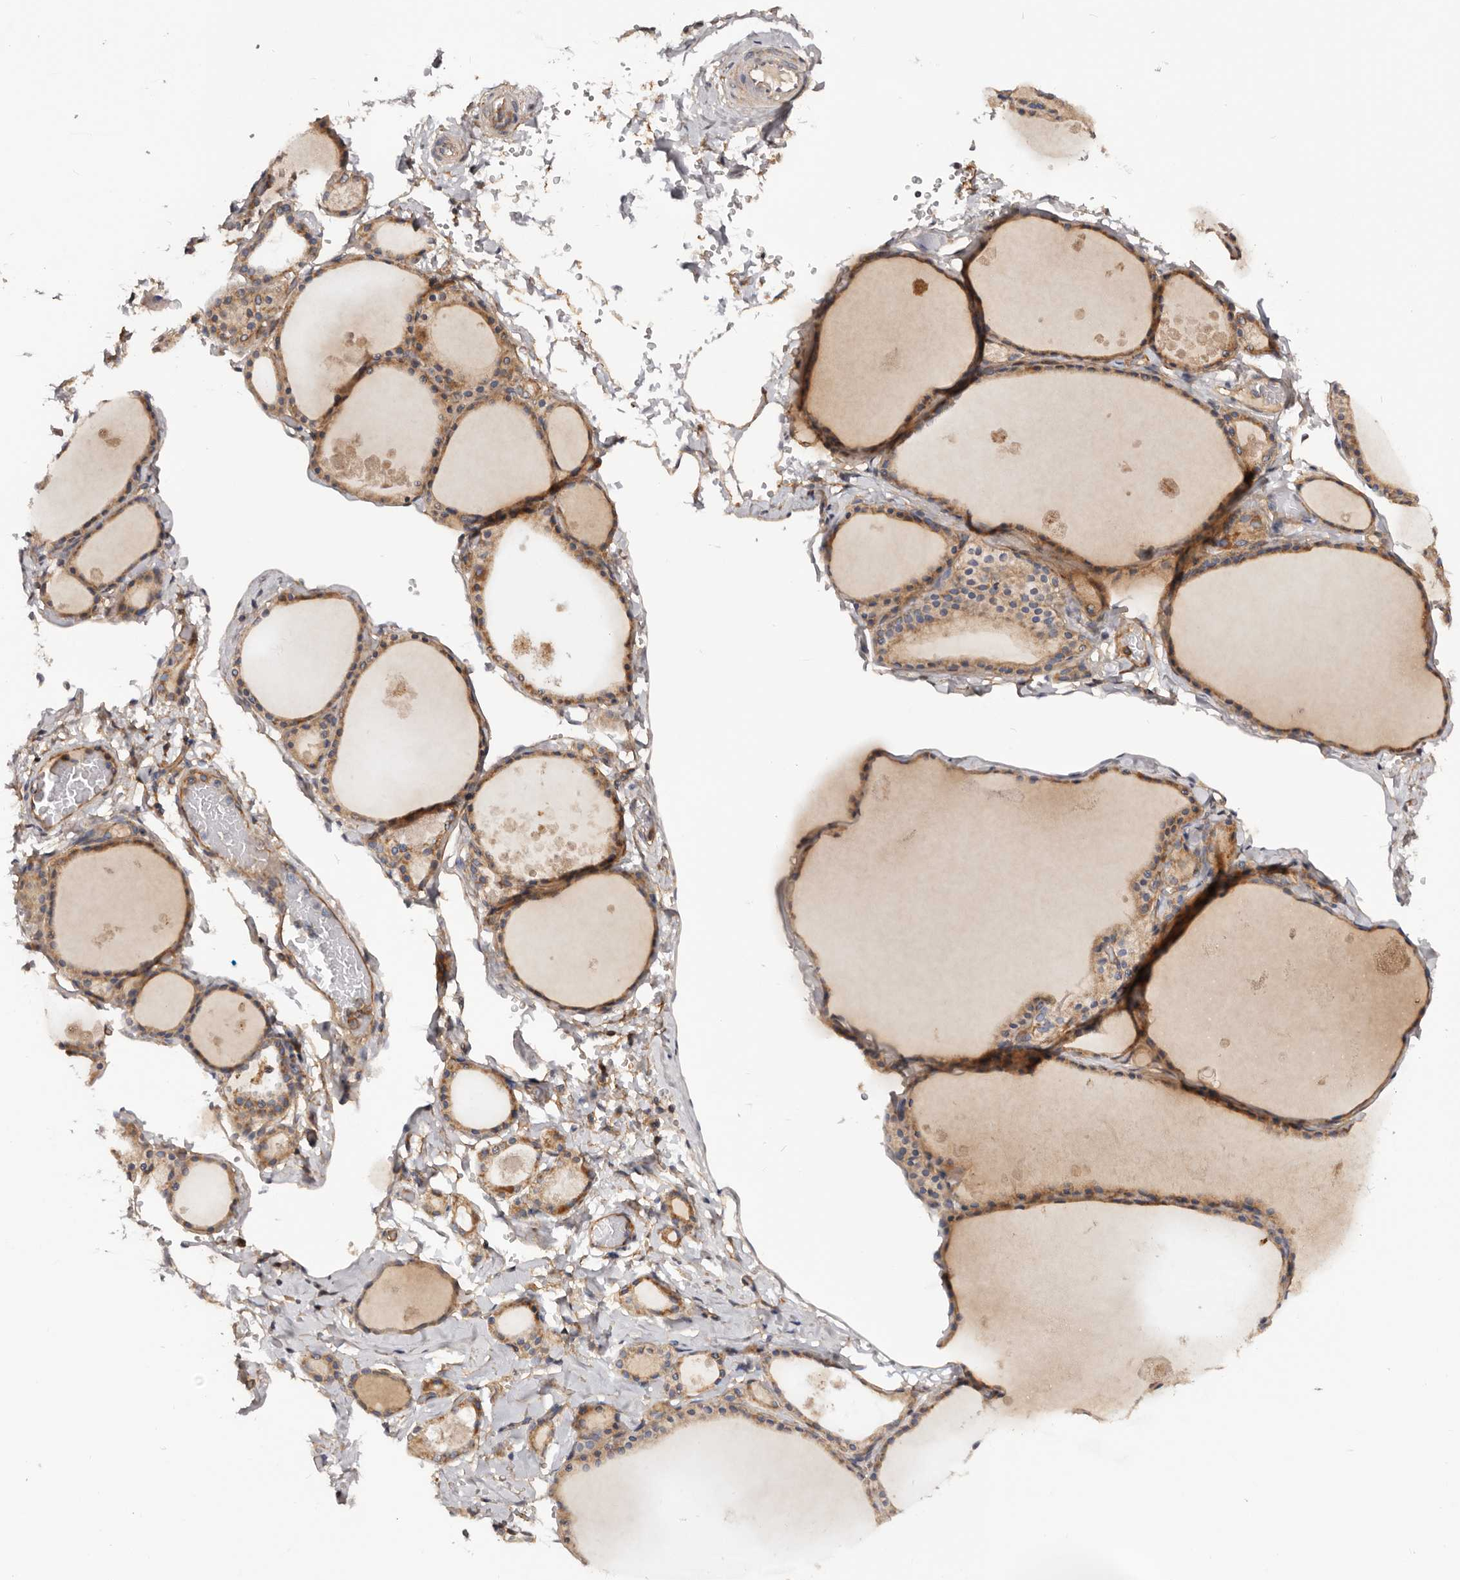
{"staining": {"intensity": "moderate", "quantity": ">75%", "location": "cytoplasmic/membranous"}, "tissue": "thyroid gland", "cell_type": "Glandular cells", "image_type": "normal", "snomed": [{"axis": "morphology", "description": "Normal tissue, NOS"}, {"axis": "topography", "description": "Thyroid gland"}], "caption": "Protein expression analysis of benign thyroid gland exhibits moderate cytoplasmic/membranous expression in approximately >75% of glandular cells. The staining was performed using DAB to visualize the protein expression in brown, while the nuclei were stained in blue with hematoxylin (Magnification: 20x).", "gene": "DMRT2", "patient": {"sex": "male", "age": 56}}